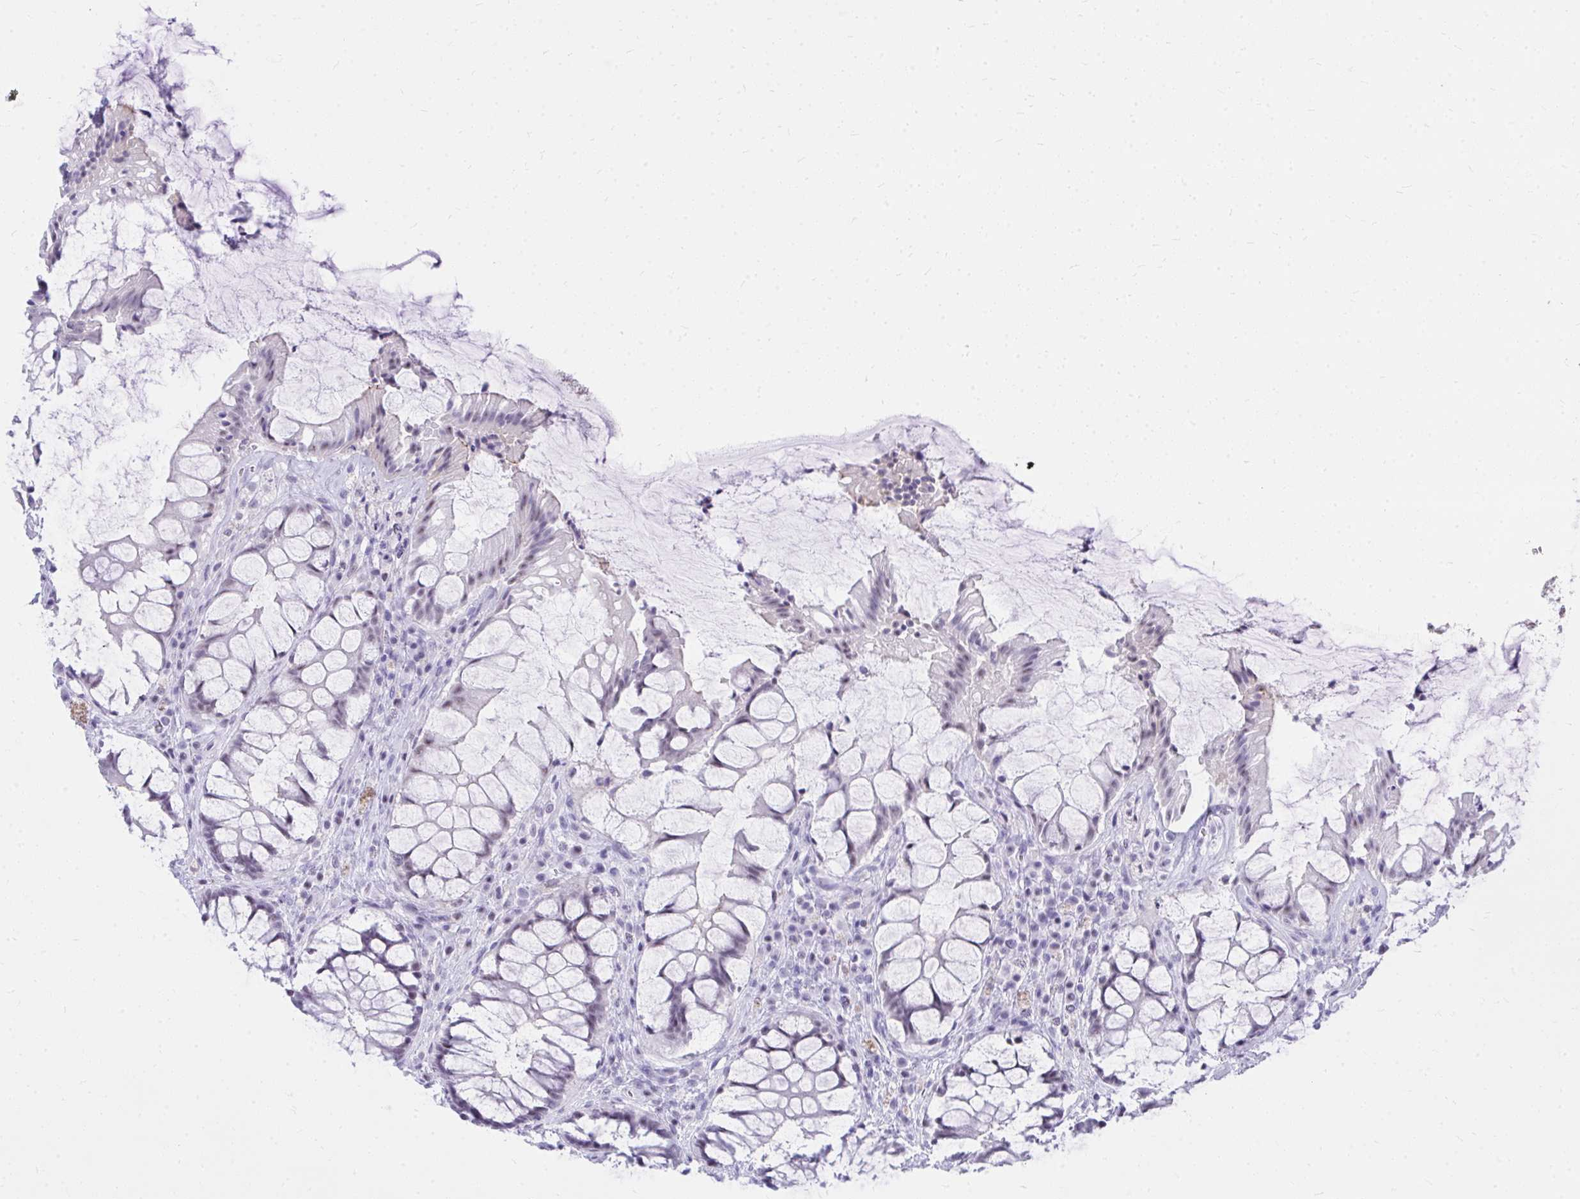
{"staining": {"intensity": "negative", "quantity": "none", "location": "none"}, "tissue": "rectum", "cell_type": "Glandular cells", "image_type": "normal", "snomed": [{"axis": "morphology", "description": "Normal tissue, NOS"}, {"axis": "topography", "description": "Rectum"}], "caption": "Immunohistochemistry (IHC) micrograph of unremarkable rectum: rectum stained with DAB displays no significant protein expression in glandular cells. (DAB (3,3'-diaminobenzidine) IHC, high magnification).", "gene": "OR5F1", "patient": {"sex": "female", "age": 58}}